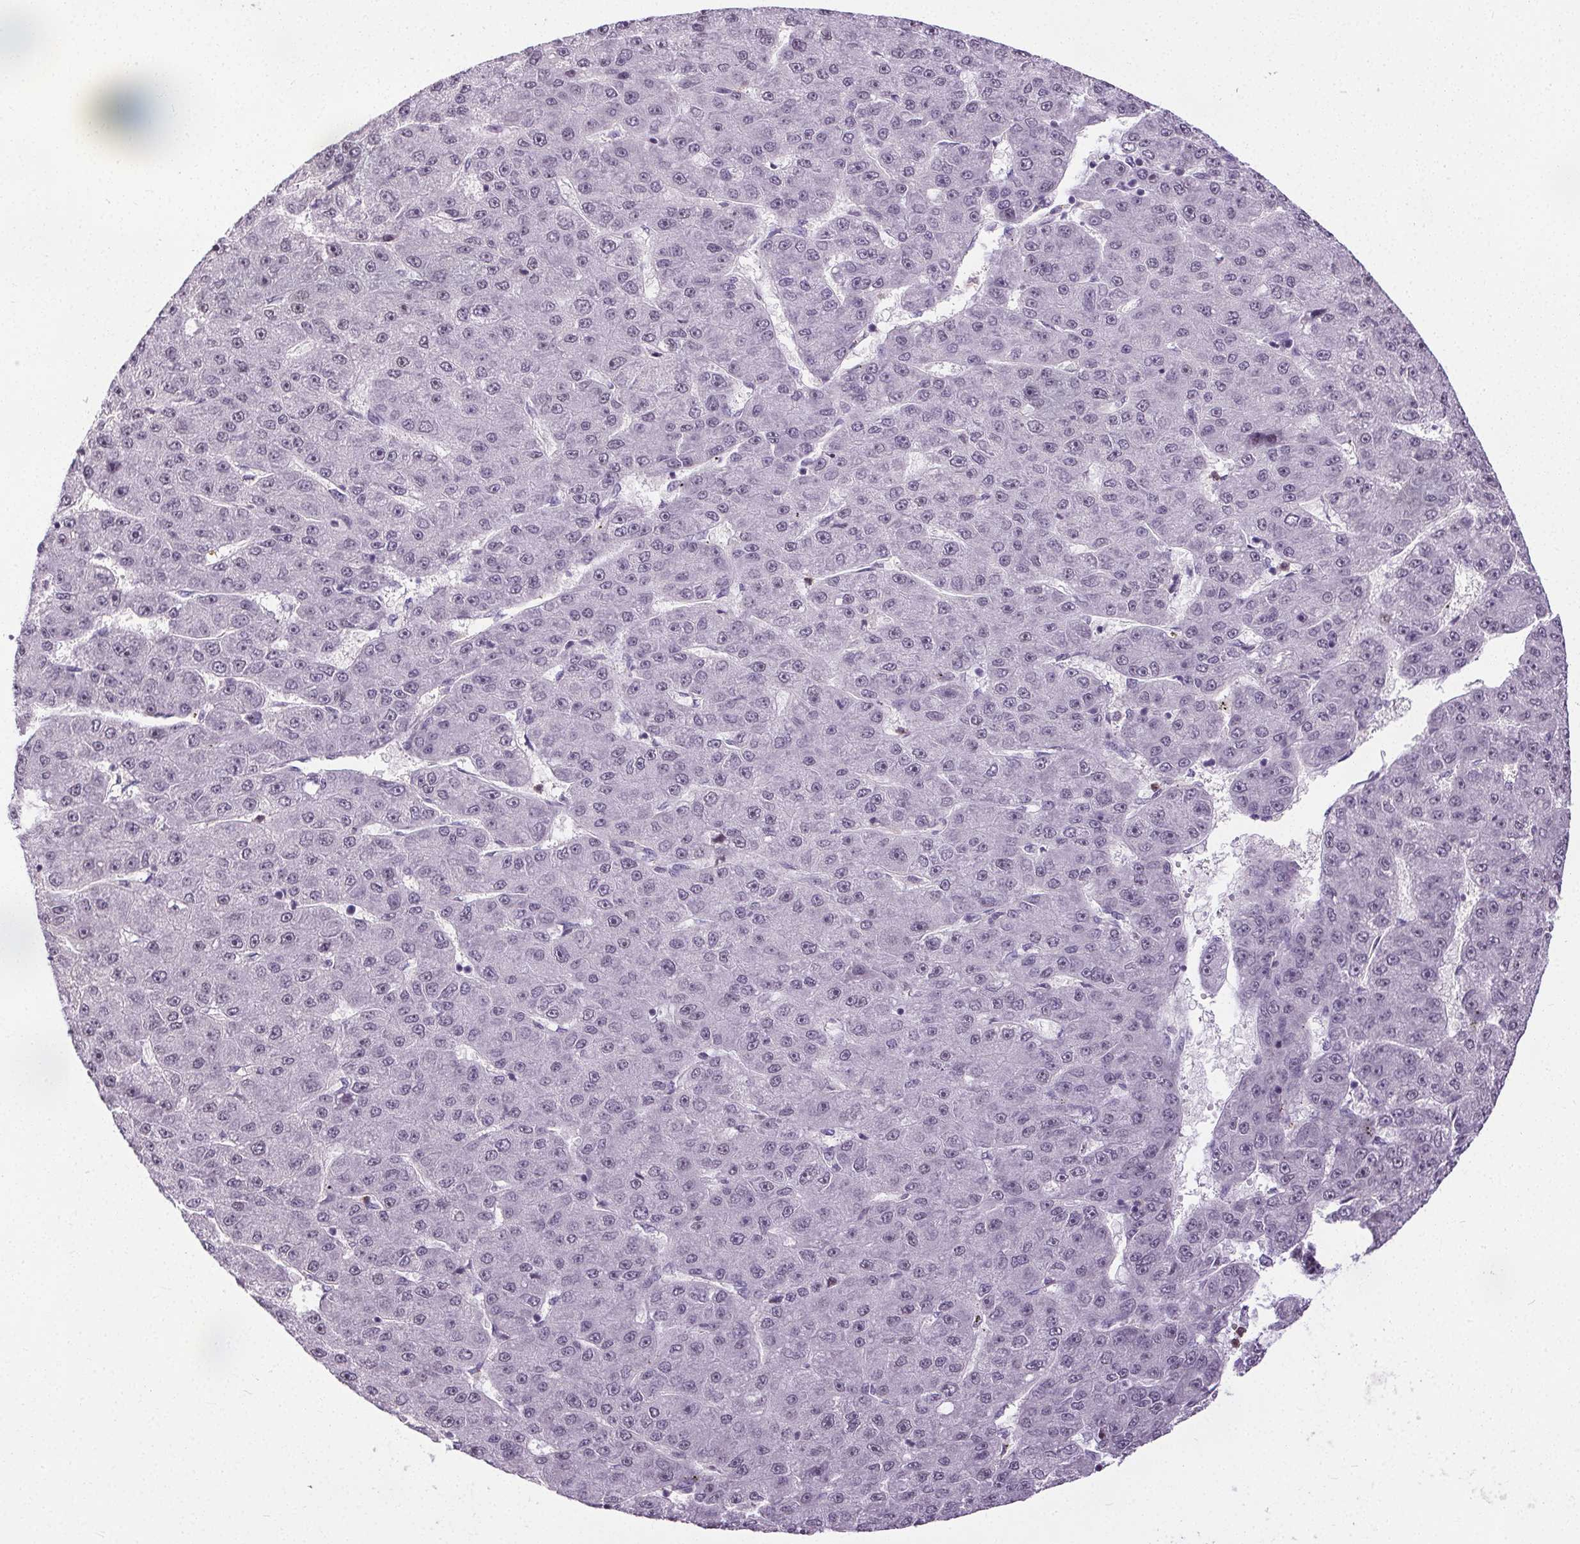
{"staining": {"intensity": "negative", "quantity": "none", "location": "none"}, "tissue": "liver cancer", "cell_type": "Tumor cells", "image_type": "cancer", "snomed": [{"axis": "morphology", "description": "Carcinoma, Hepatocellular, NOS"}, {"axis": "topography", "description": "Liver"}], "caption": "Tumor cells are negative for protein expression in human liver cancer (hepatocellular carcinoma).", "gene": "TMEM240", "patient": {"sex": "male", "age": 67}}